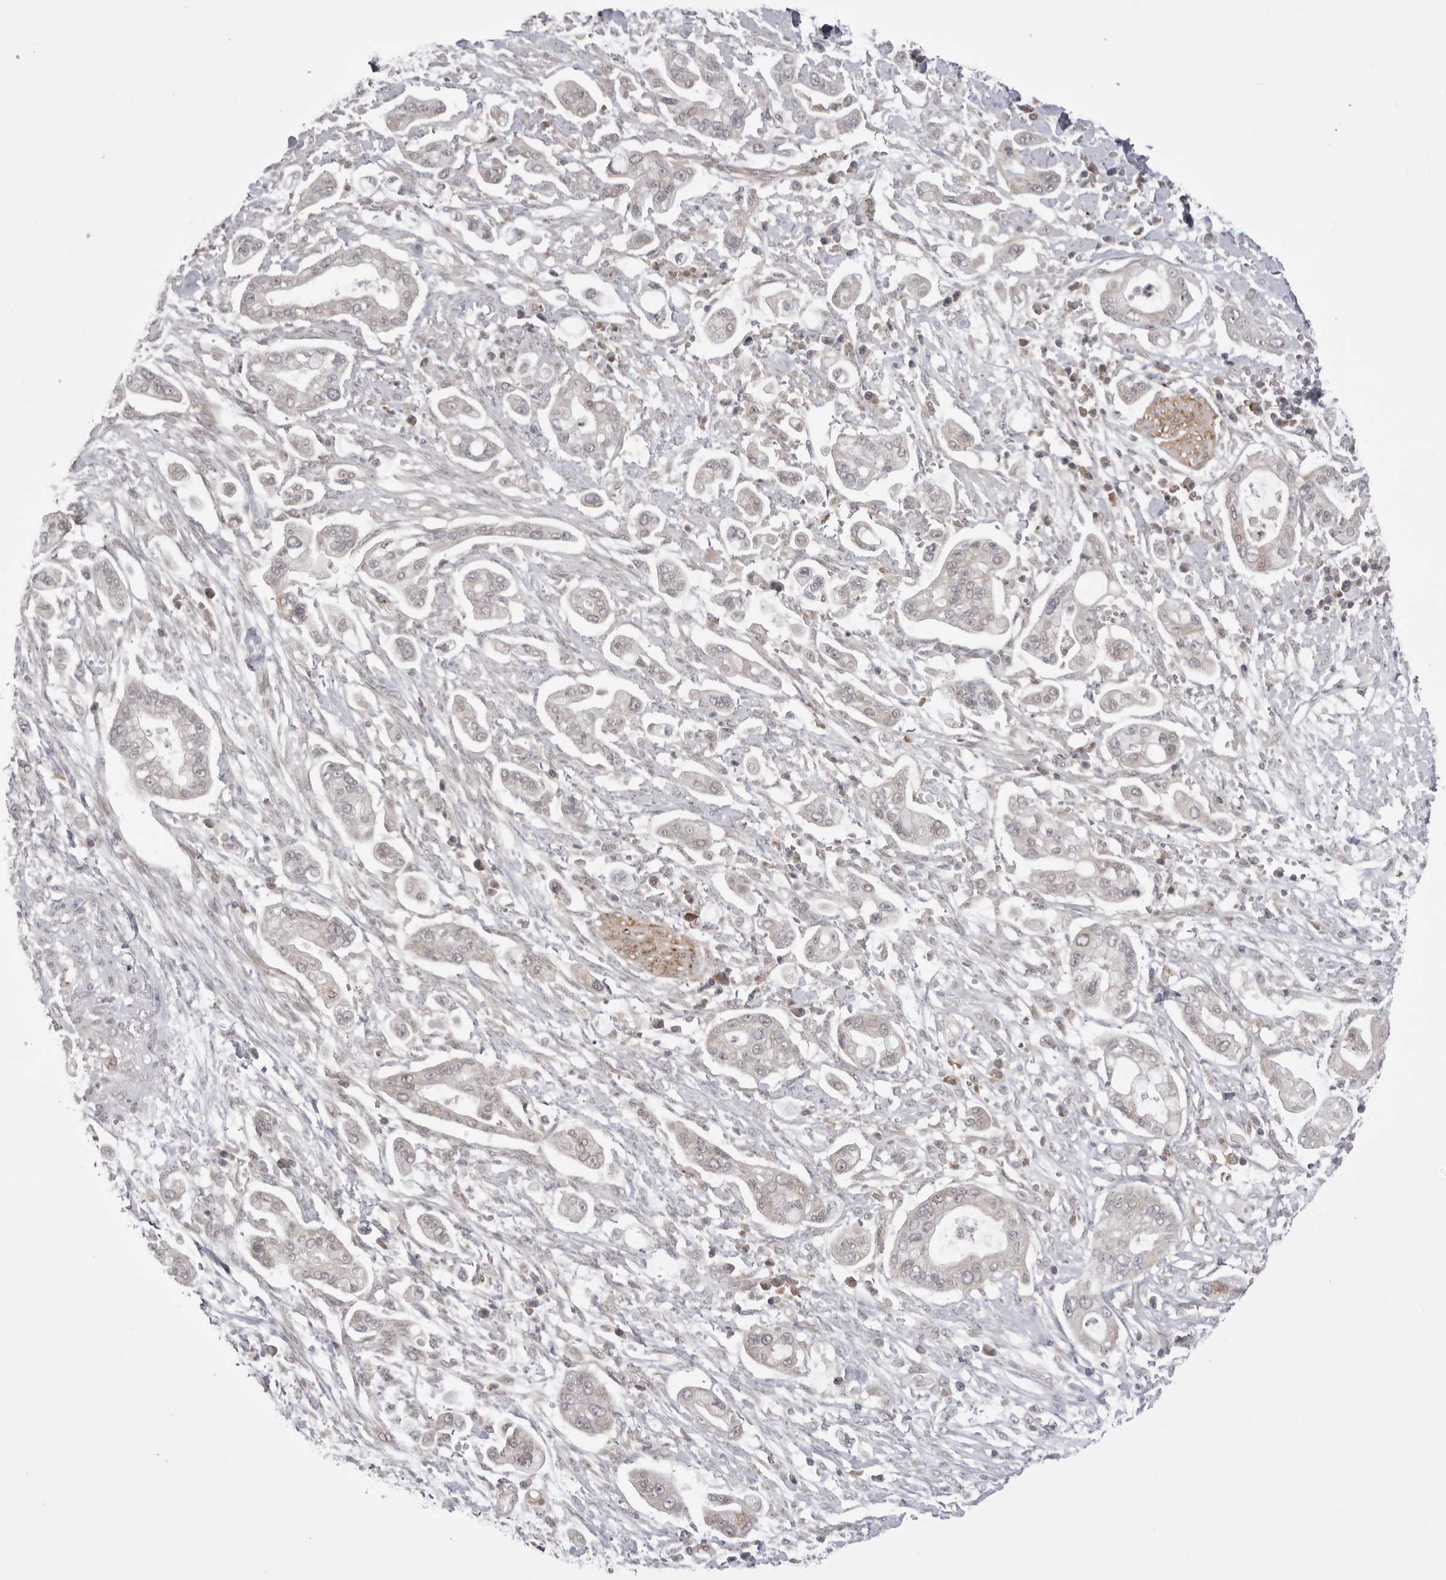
{"staining": {"intensity": "negative", "quantity": "none", "location": "none"}, "tissue": "pancreatic cancer", "cell_type": "Tumor cells", "image_type": "cancer", "snomed": [{"axis": "morphology", "description": "Adenocarcinoma, NOS"}, {"axis": "topography", "description": "Pancreas"}], "caption": "Immunohistochemistry of human adenocarcinoma (pancreatic) reveals no positivity in tumor cells.", "gene": "PTK2B", "patient": {"sex": "male", "age": 68}}